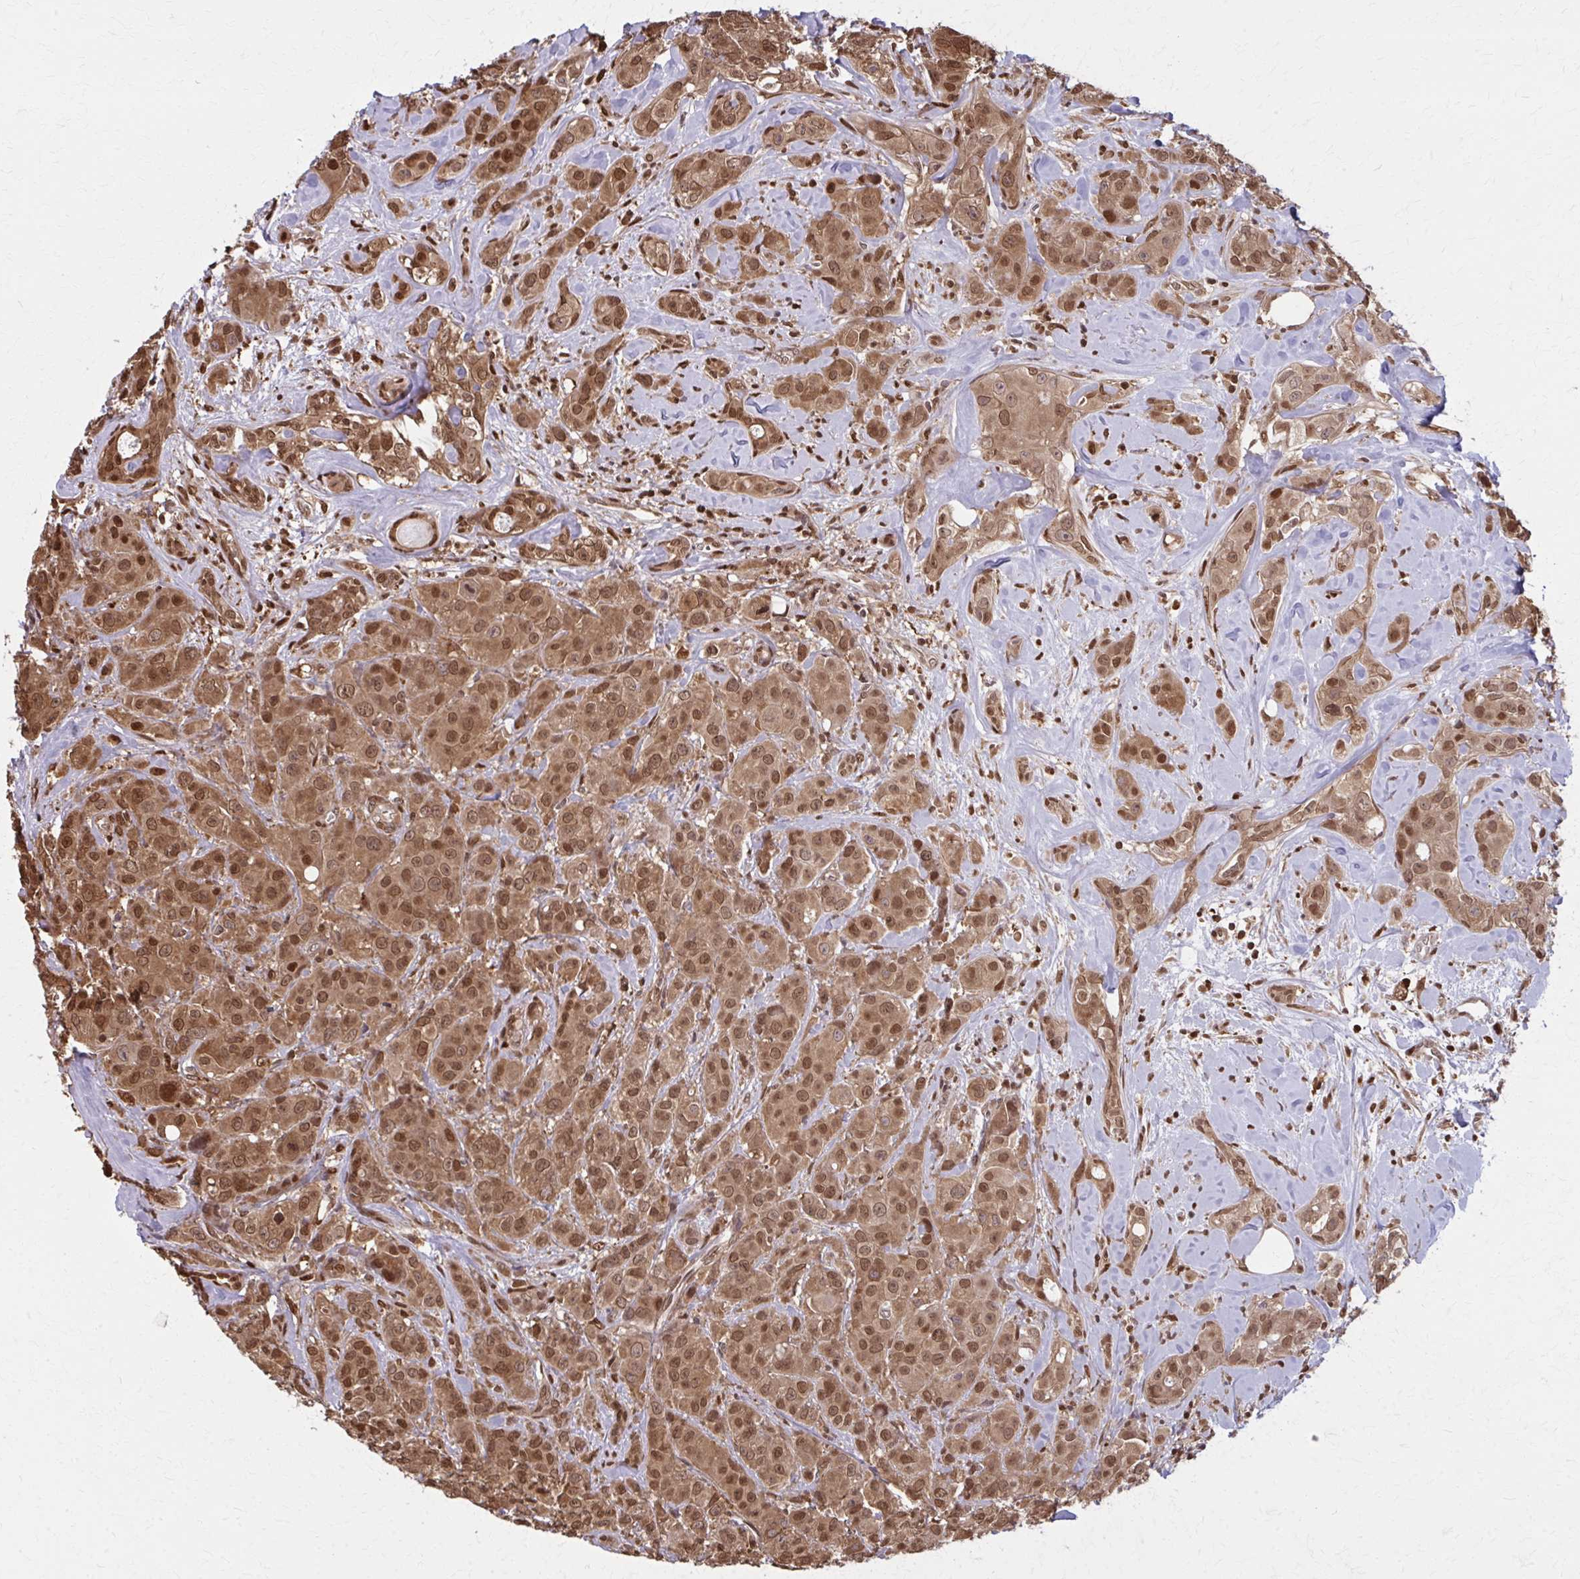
{"staining": {"intensity": "moderate", "quantity": ">75%", "location": "cytoplasmic/membranous,nuclear"}, "tissue": "breast cancer", "cell_type": "Tumor cells", "image_type": "cancer", "snomed": [{"axis": "morphology", "description": "Normal tissue, NOS"}, {"axis": "morphology", "description": "Duct carcinoma"}, {"axis": "topography", "description": "Breast"}], "caption": "A high-resolution histopathology image shows IHC staining of breast cancer, which reveals moderate cytoplasmic/membranous and nuclear staining in approximately >75% of tumor cells.", "gene": "MDH1", "patient": {"sex": "female", "age": 43}}